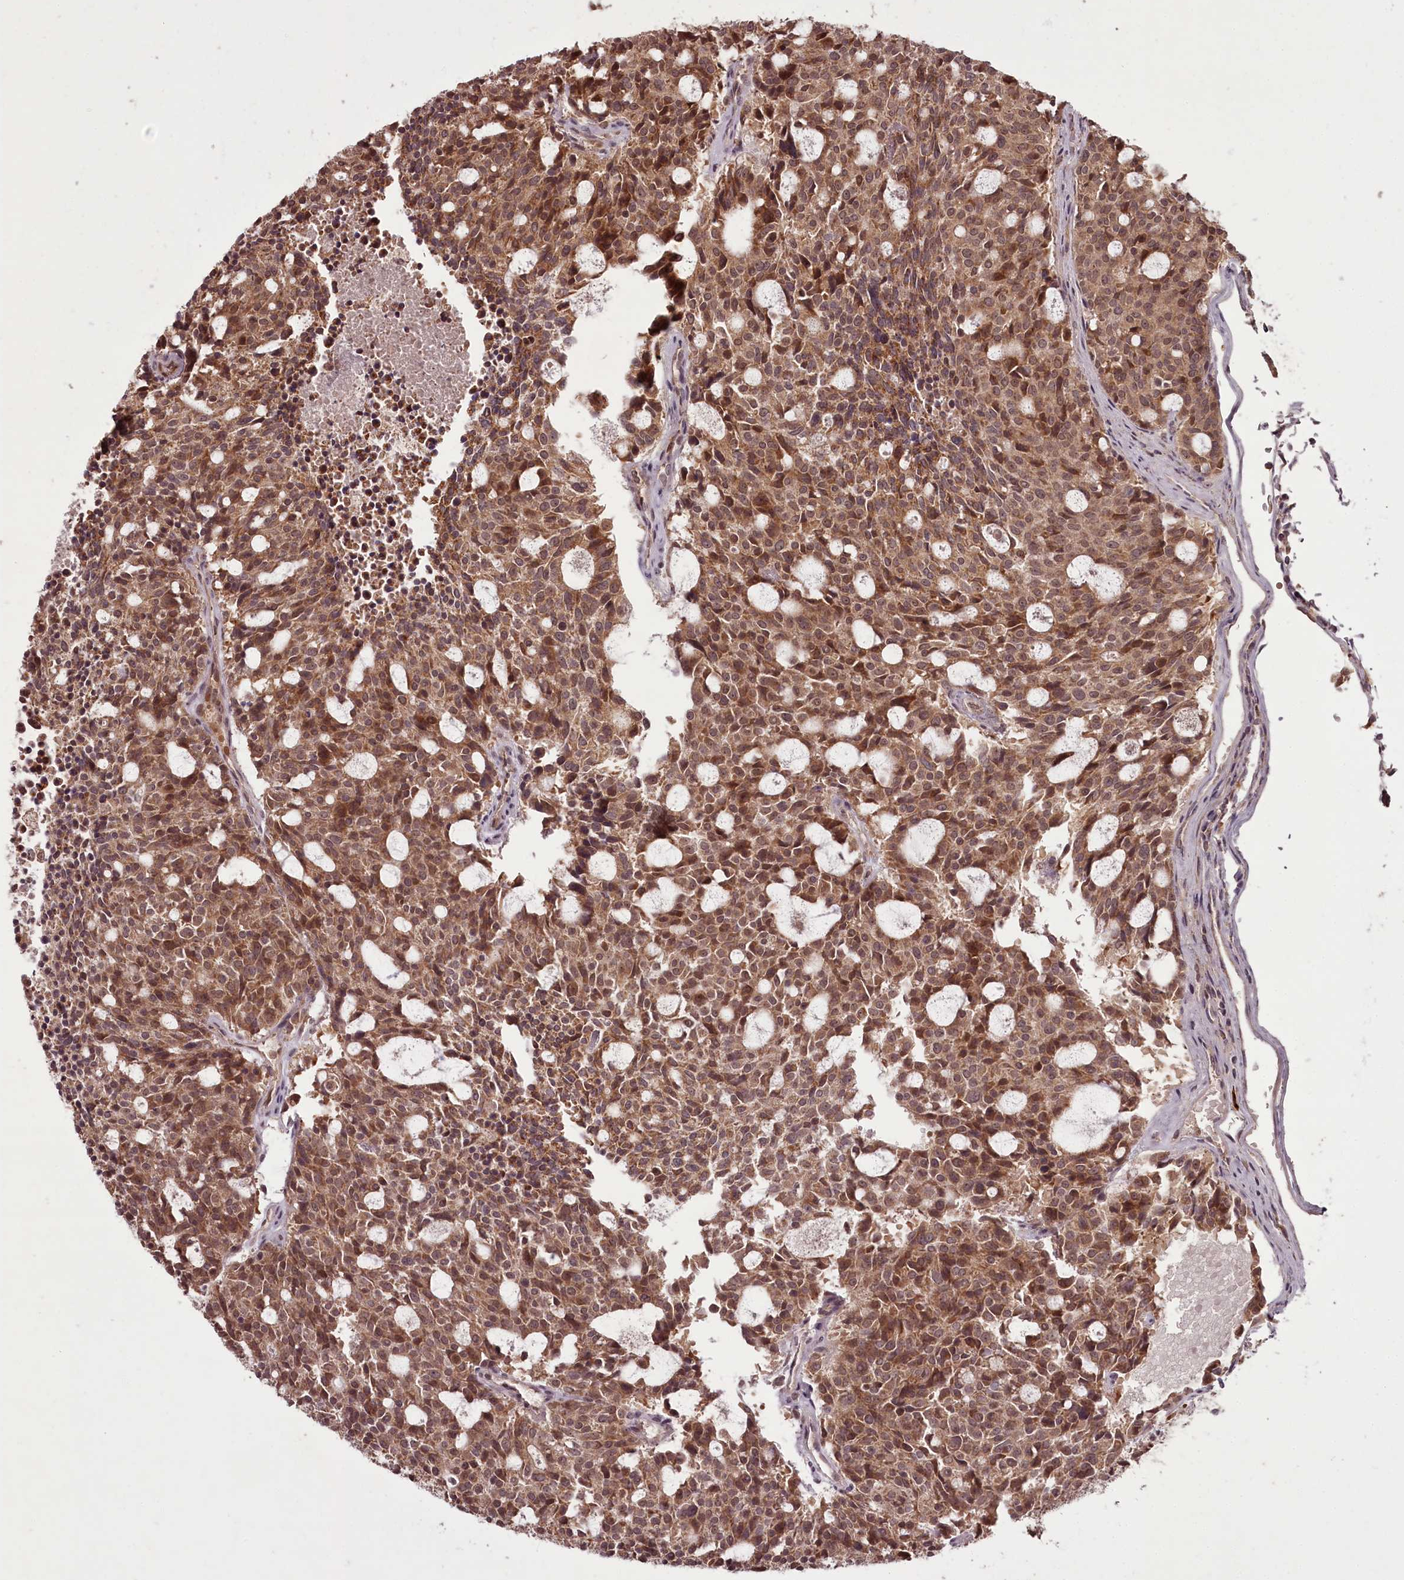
{"staining": {"intensity": "moderate", "quantity": ">75%", "location": "cytoplasmic/membranous,nuclear"}, "tissue": "carcinoid", "cell_type": "Tumor cells", "image_type": "cancer", "snomed": [{"axis": "morphology", "description": "Carcinoid, malignant, NOS"}, {"axis": "topography", "description": "Pancreas"}], "caption": "A micrograph of human carcinoid stained for a protein shows moderate cytoplasmic/membranous and nuclear brown staining in tumor cells. The protein of interest is shown in brown color, while the nuclei are stained blue.", "gene": "PCBP2", "patient": {"sex": "female", "age": 54}}